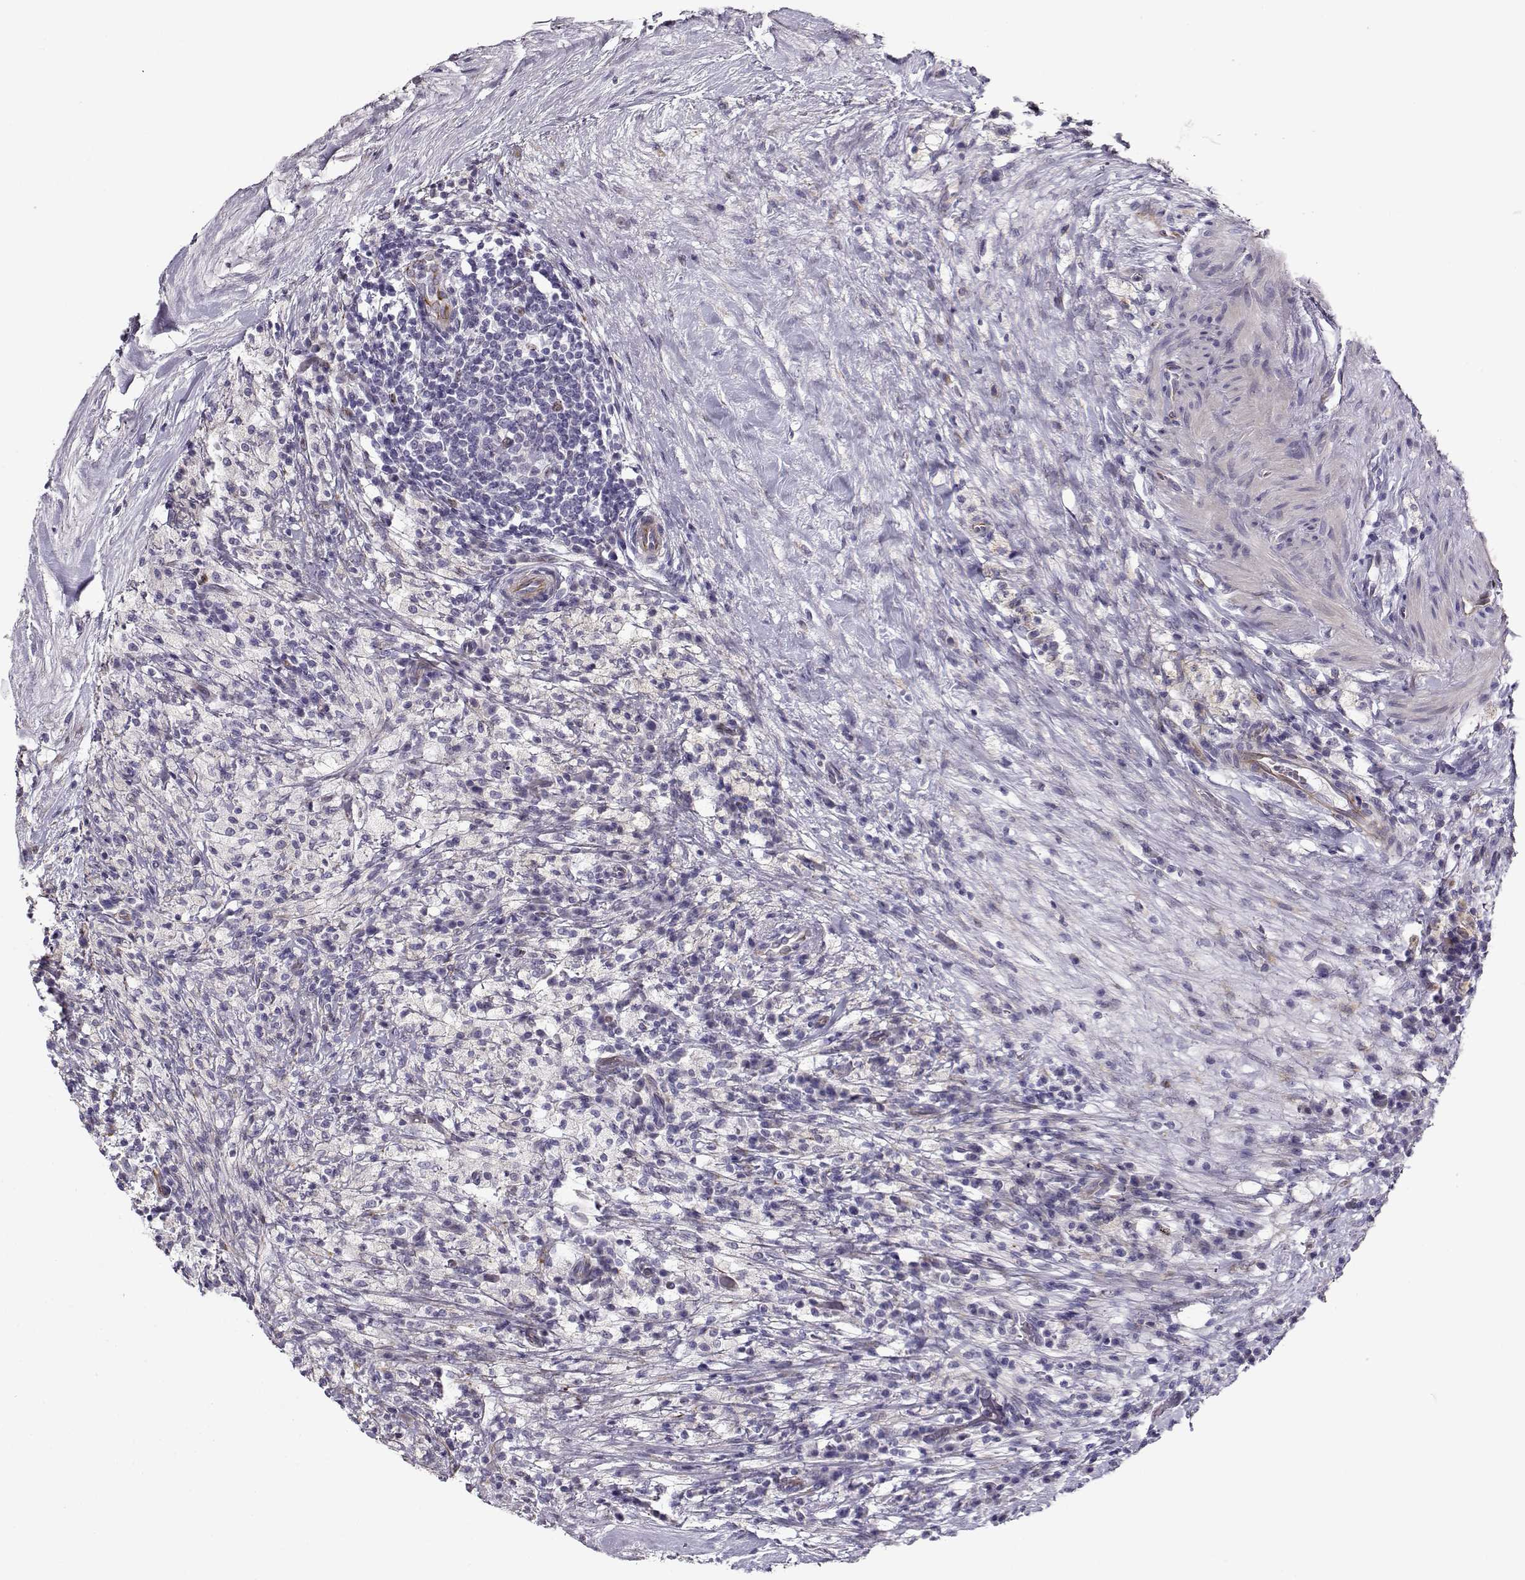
{"staining": {"intensity": "negative", "quantity": "none", "location": "none"}, "tissue": "testis cancer", "cell_type": "Tumor cells", "image_type": "cancer", "snomed": [{"axis": "morphology", "description": "Necrosis, NOS"}, {"axis": "morphology", "description": "Carcinoma, Embryonal, NOS"}, {"axis": "topography", "description": "Testis"}], "caption": "High magnification brightfield microscopy of testis embryonal carcinoma stained with DAB (3,3'-diaminobenzidine) (brown) and counterstained with hematoxylin (blue): tumor cells show no significant staining.", "gene": "NPW", "patient": {"sex": "male", "age": 19}}